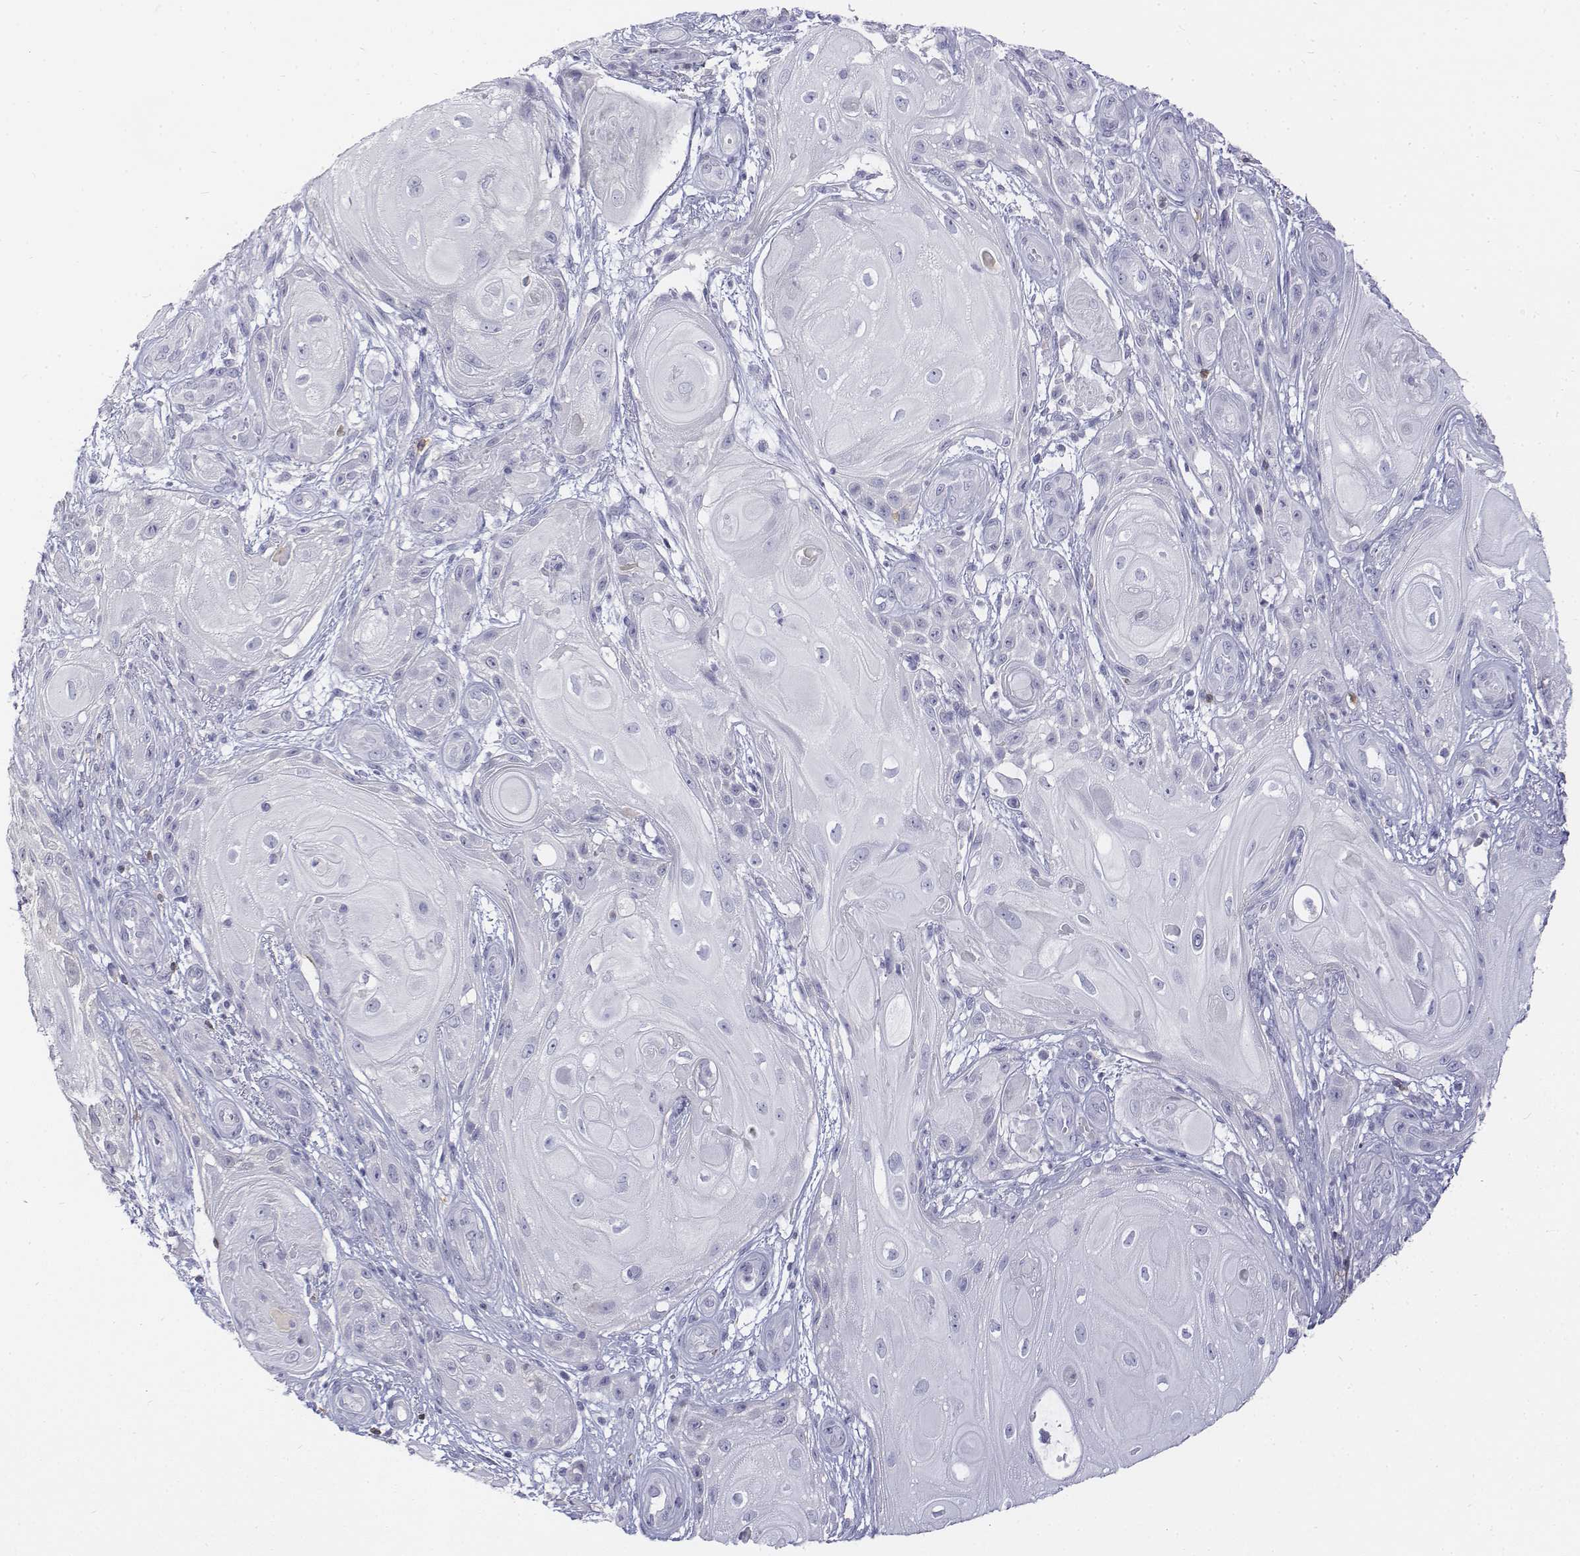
{"staining": {"intensity": "negative", "quantity": "none", "location": "none"}, "tissue": "skin cancer", "cell_type": "Tumor cells", "image_type": "cancer", "snomed": [{"axis": "morphology", "description": "Squamous cell carcinoma, NOS"}, {"axis": "topography", "description": "Skin"}], "caption": "IHC photomicrograph of skin squamous cell carcinoma stained for a protein (brown), which exhibits no positivity in tumor cells. (DAB (3,3'-diaminobenzidine) immunohistochemistry visualized using brightfield microscopy, high magnification).", "gene": "CD3E", "patient": {"sex": "male", "age": 62}}